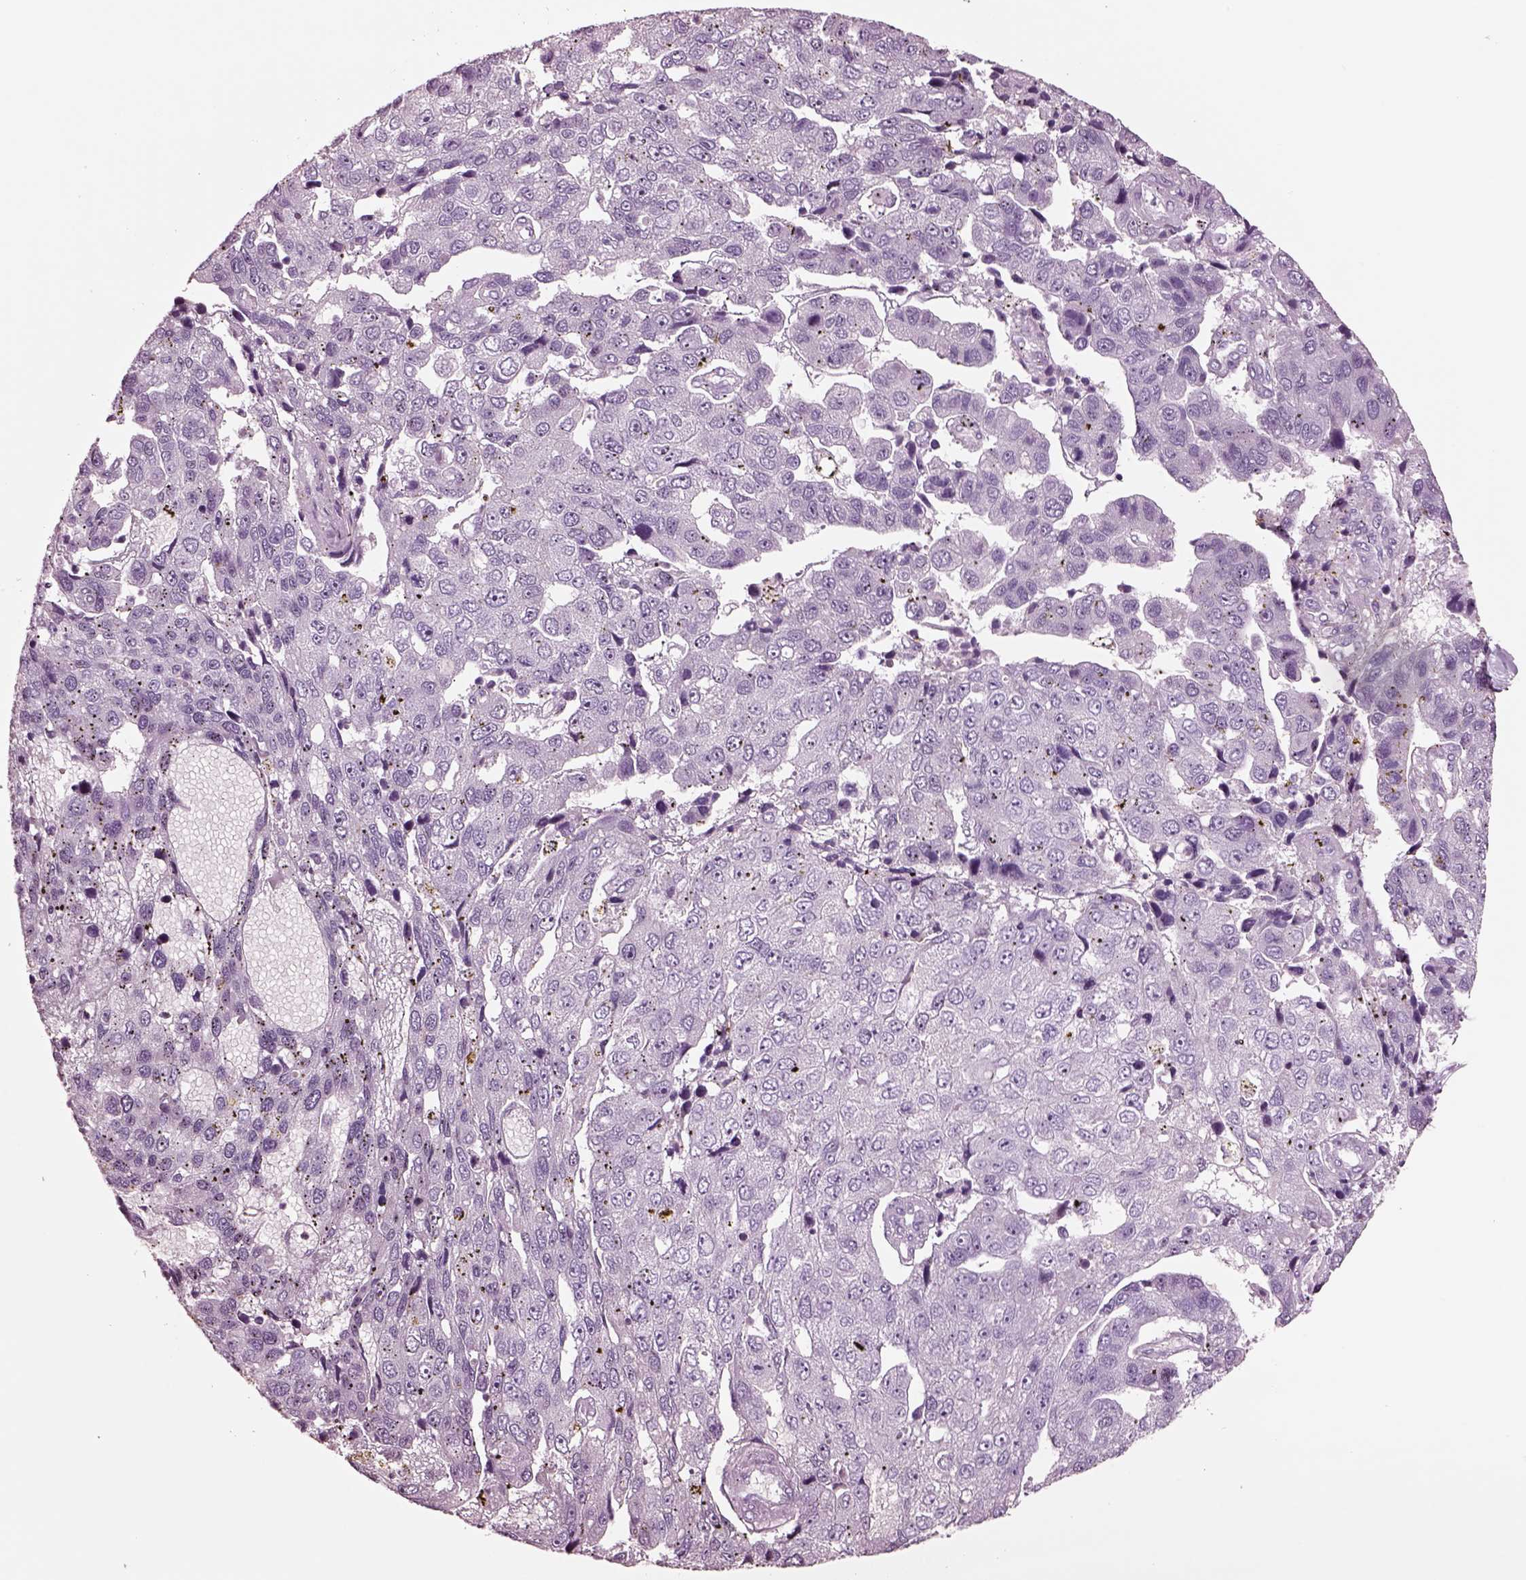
{"staining": {"intensity": "negative", "quantity": "none", "location": "none"}, "tissue": "pancreatic cancer", "cell_type": "Tumor cells", "image_type": "cancer", "snomed": [{"axis": "morphology", "description": "Adenocarcinoma, NOS"}, {"axis": "topography", "description": "Pancreas"}], "caption": "Immunohistochemical staining of pancreatic cancer (adenocarcinoma) displays no significant expression in tumor cells. Nuclei are stained in blue.", "gene": "NMRK2", "patient": {"sex": "female", "age": 61}}